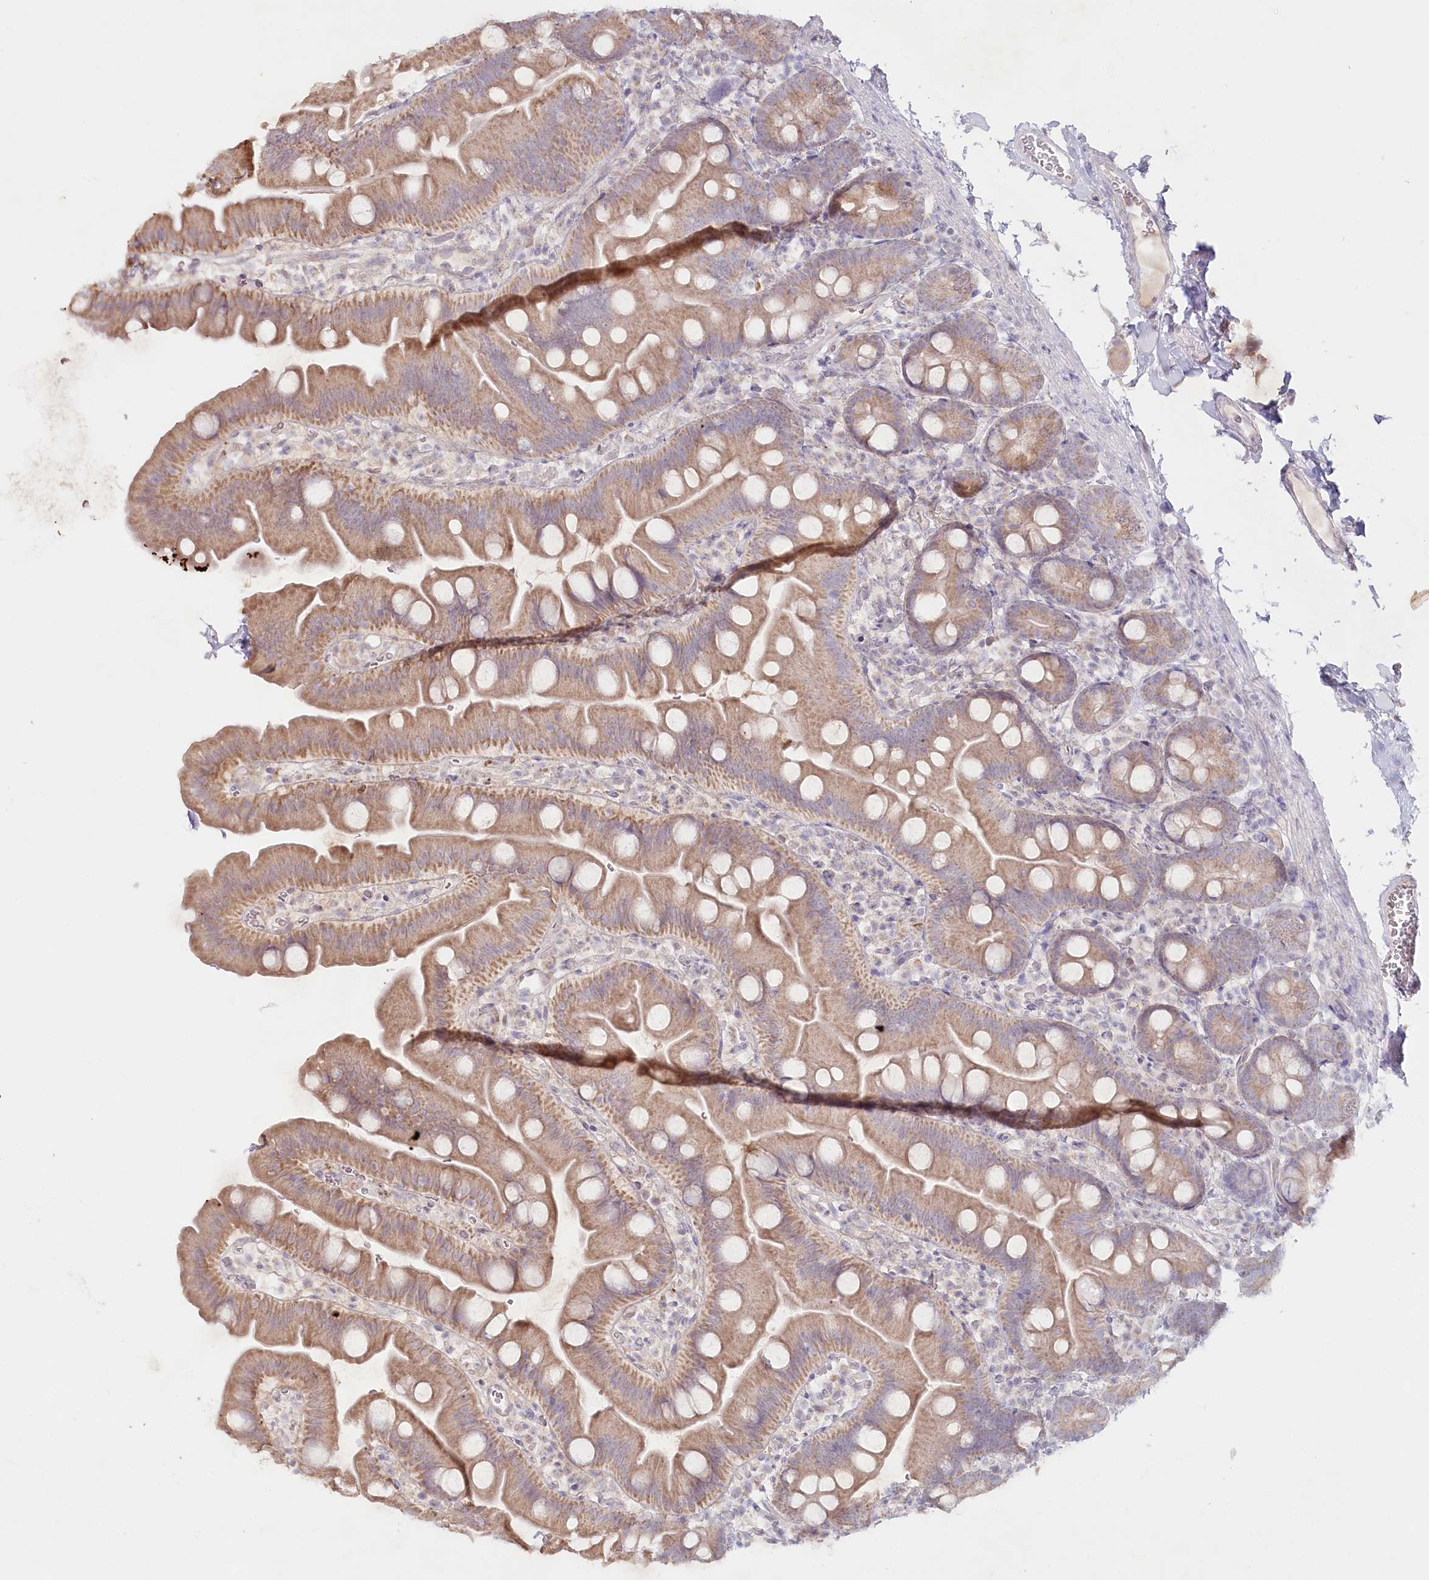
{"staining": {"intensity": "moderate", "quantity": ">75%", "location": "cytoplasmic/membranous"}, "tissue": "small intestine", "cell_type": "Glandular cells", "image_type": "normal", "snomed": [{"axis": "morphology", "description": "Normal tissue, NOS"}, {"axis": "topography", "description": "Small intestine"}], "caption": "High-power microscopy captured an IHC histopathology image of unremarkable small intestine, revealing moderate cytoplasmic/membranous staining in approximately >75% of glandular cells. (DAB = brown stain, brightfield microscopy at high magnification).", "gene": "PSAPL1", "patient": {"sex": "female", "age": 68}}